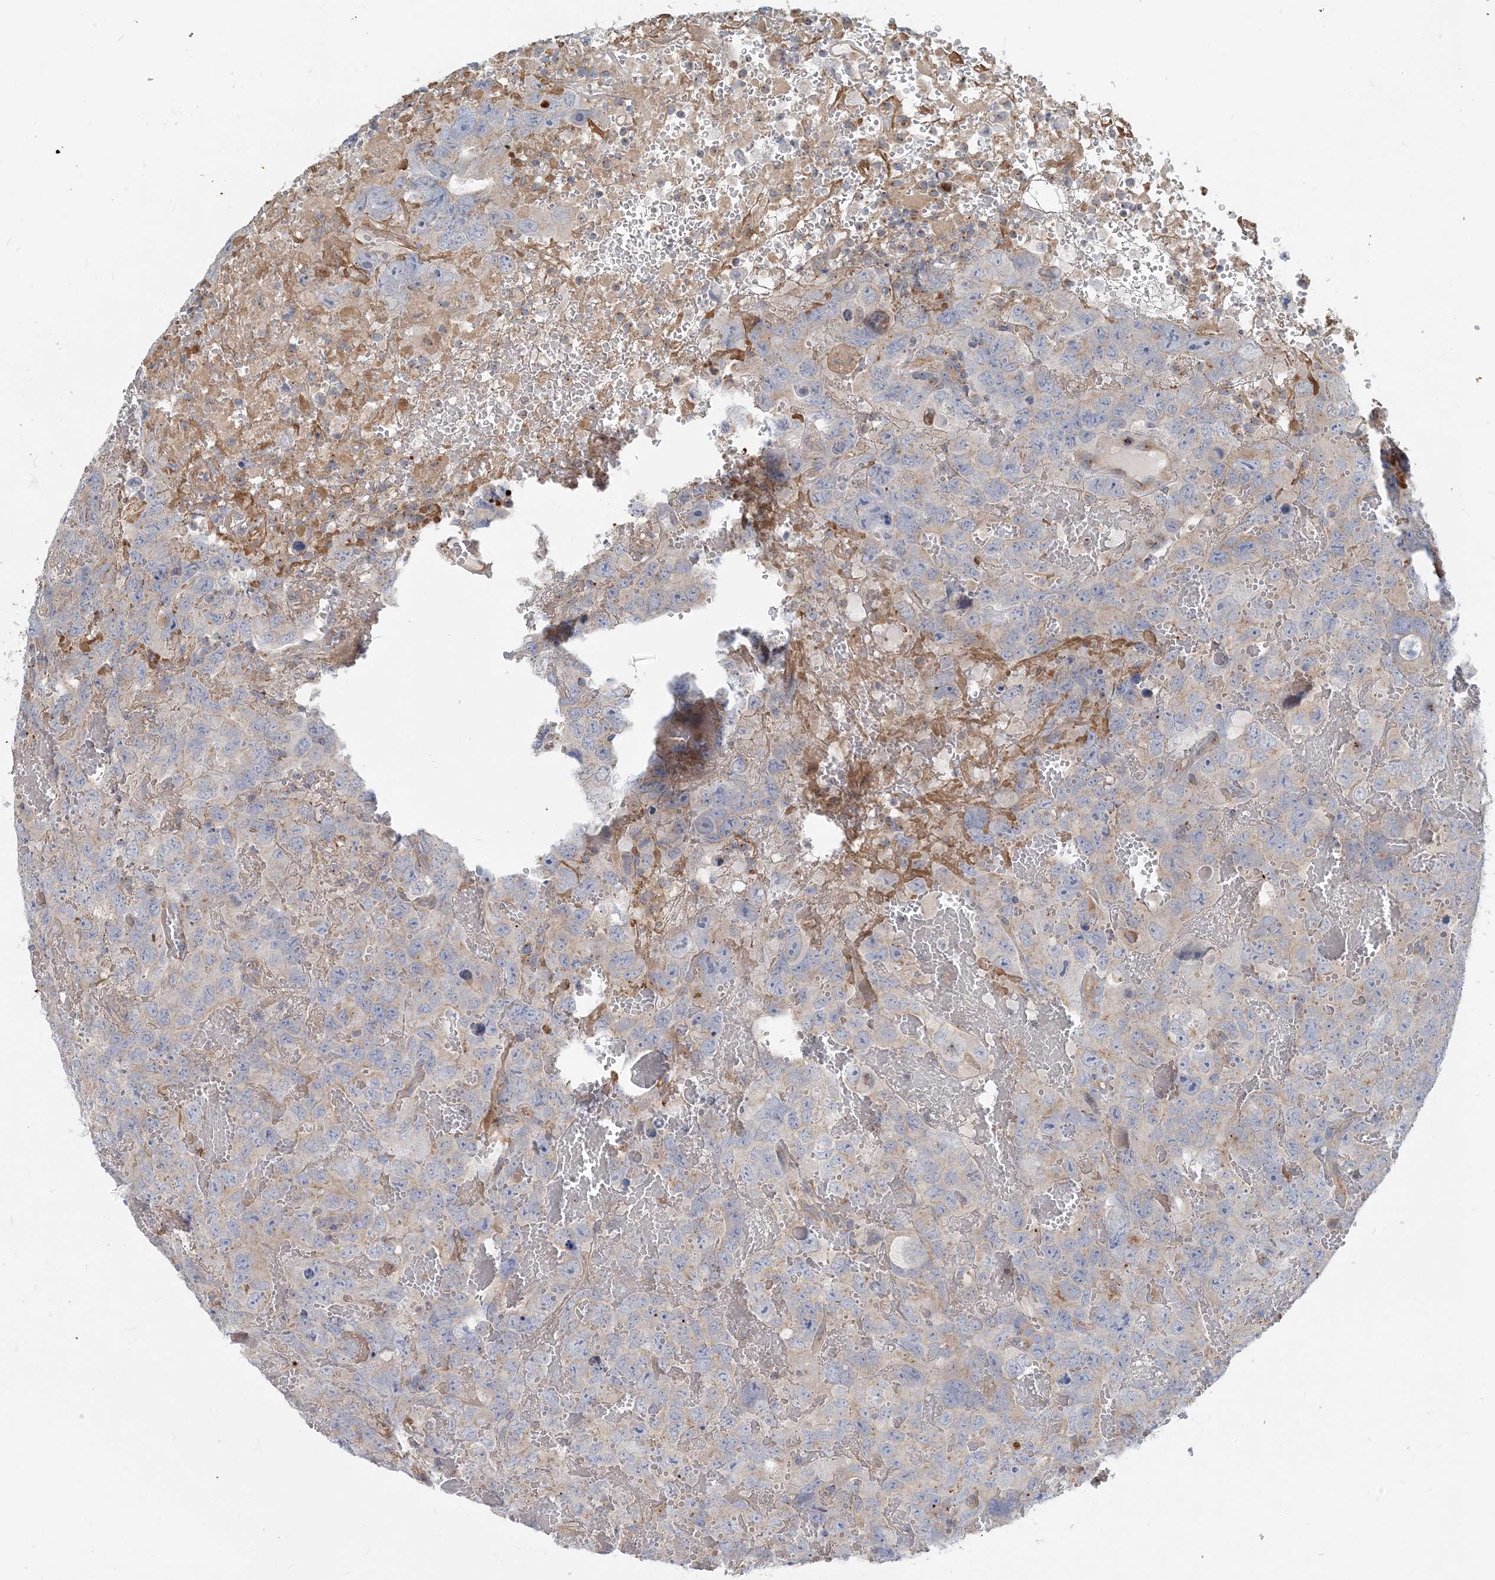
{"staining": {"intensity": "negative", "quantity": "none", "location": "none"}, "tissue": "testis cancer", "cell_type": "Tumor cells", "image_type": "cancer", "snomed": [{"axis": "morphology", "description": "Carcinoma, Embryonal, NOS"}, {"axis": "topography", "description": "Testis"}], "caption": "Immunohistochemistry (IHC) micrograph of testis embryonal carcinoma stained for a protein (brown), which exhibits no positivity in tumor cells.", "gene": "SIDT1", "patient": {"sex": "male", "age": 45}}